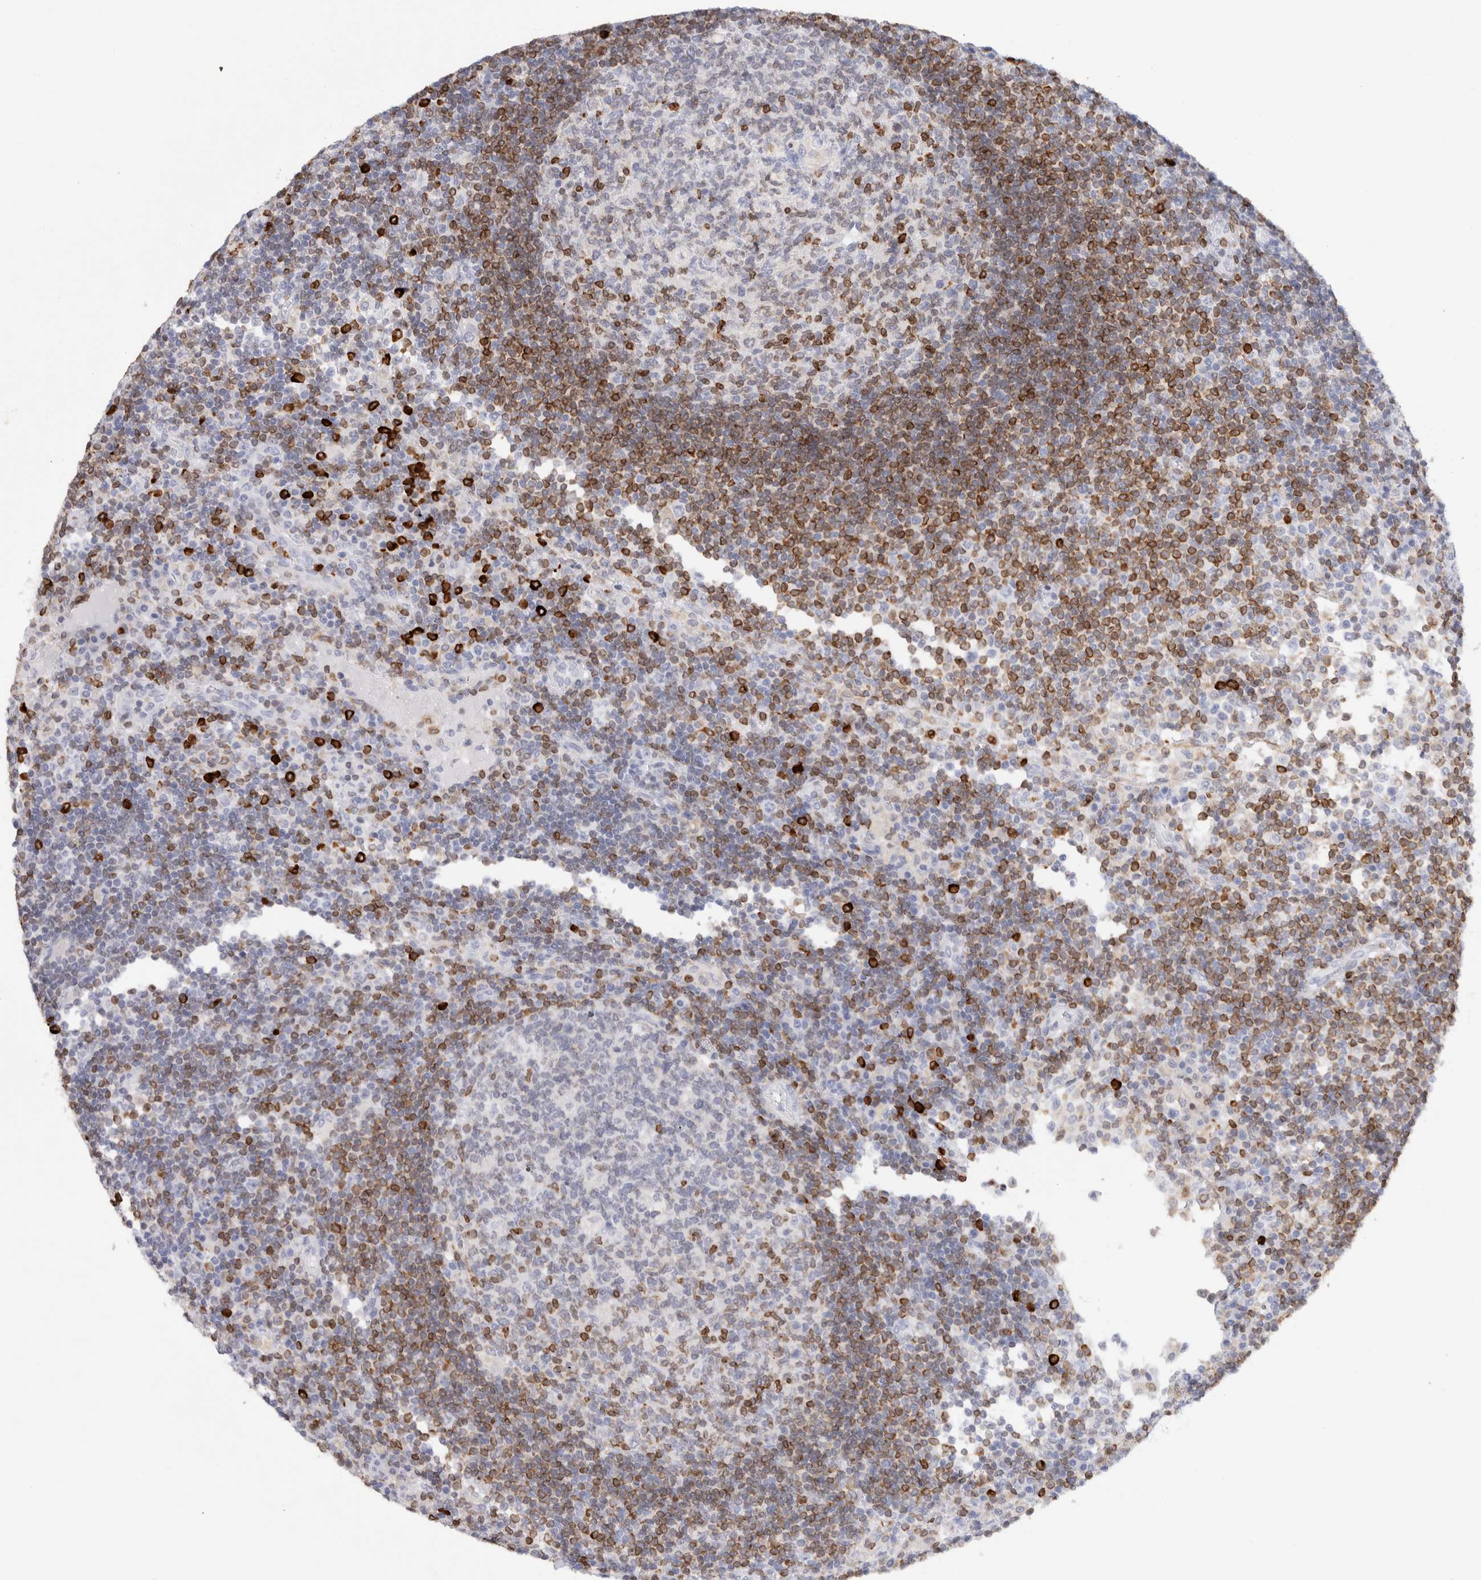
{"staining": {"intensity": "moderate", "quantity": "<25%", "location": "cytoplasmic/membranous"}, "tissue": "lymph node", "cell_type": "Germinal center cells", "image_type": "normal", "snomed": [{"axis": "morphology", "description": "Normal tissue, NOS"}, {"axis": "topography", "description": "Lymph node"}], "caption": "A low amount of moderate cytoplasmic/membranous staining is seen in about <25% of germinal center cells in benign lymph node.", "gene": "ALOX5AP", "patient": {"sex": "female", "age": 53}}